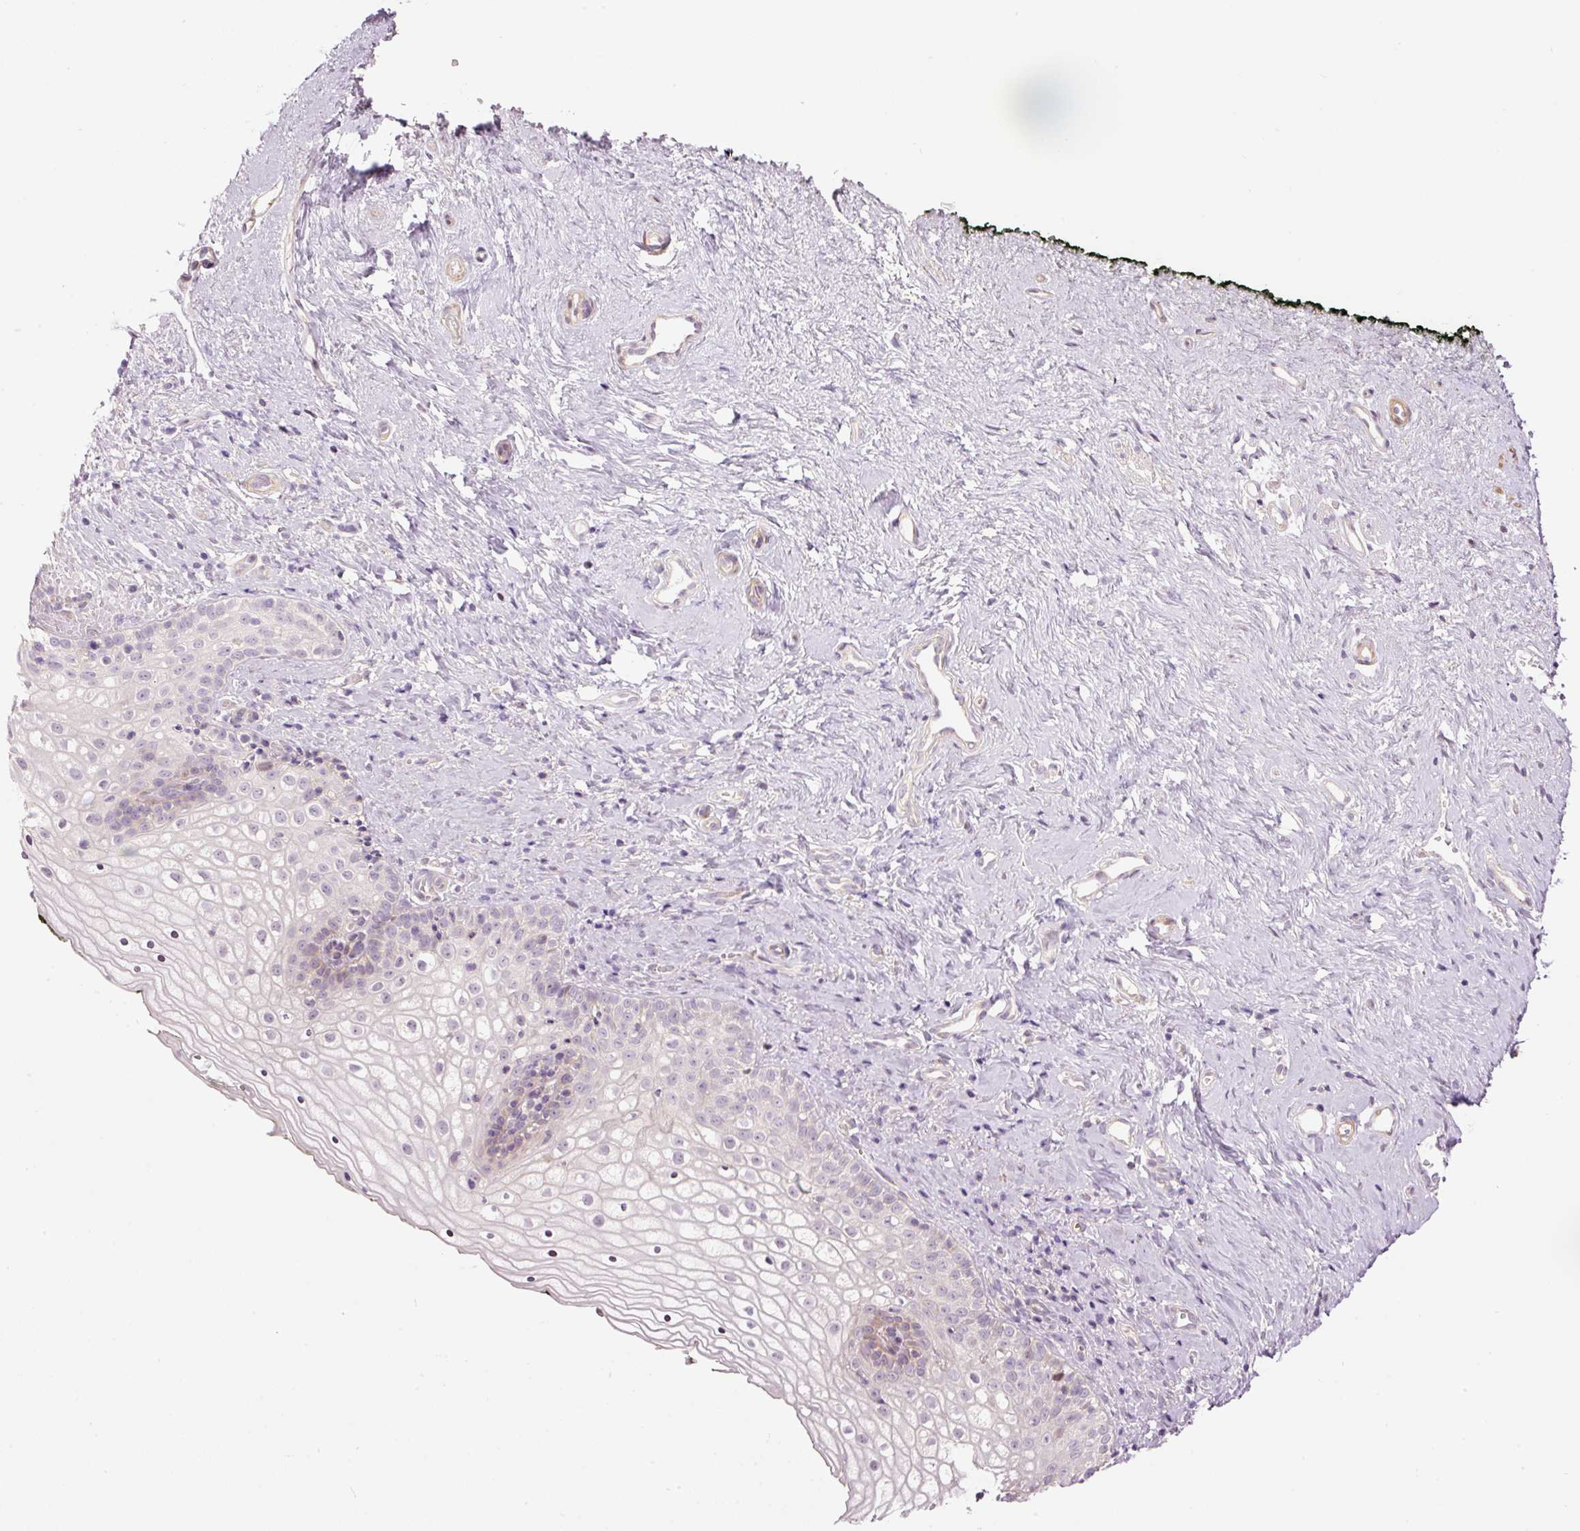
{"staining": {"intensity": "negative", "quantity": "none", "location": "none"}, "tissue": "vagina", "cell_type": "Squamous epithelial cells", "image_type": "normal", "snomed": [{"axis": "morphology", "description": "Normal tissue, NOS"}, {"axis": "topography", "description": "Vagina"}], "caption": "Squamous epithelial cells show no significant expression in benign vagina. (Brightfield microscopy of DAB (3,3'-diaminobenzidine) immunohistochemistry at high magnification).", "gene": "SLC29A3", "patient": {"sex": "female", "age": 59}}